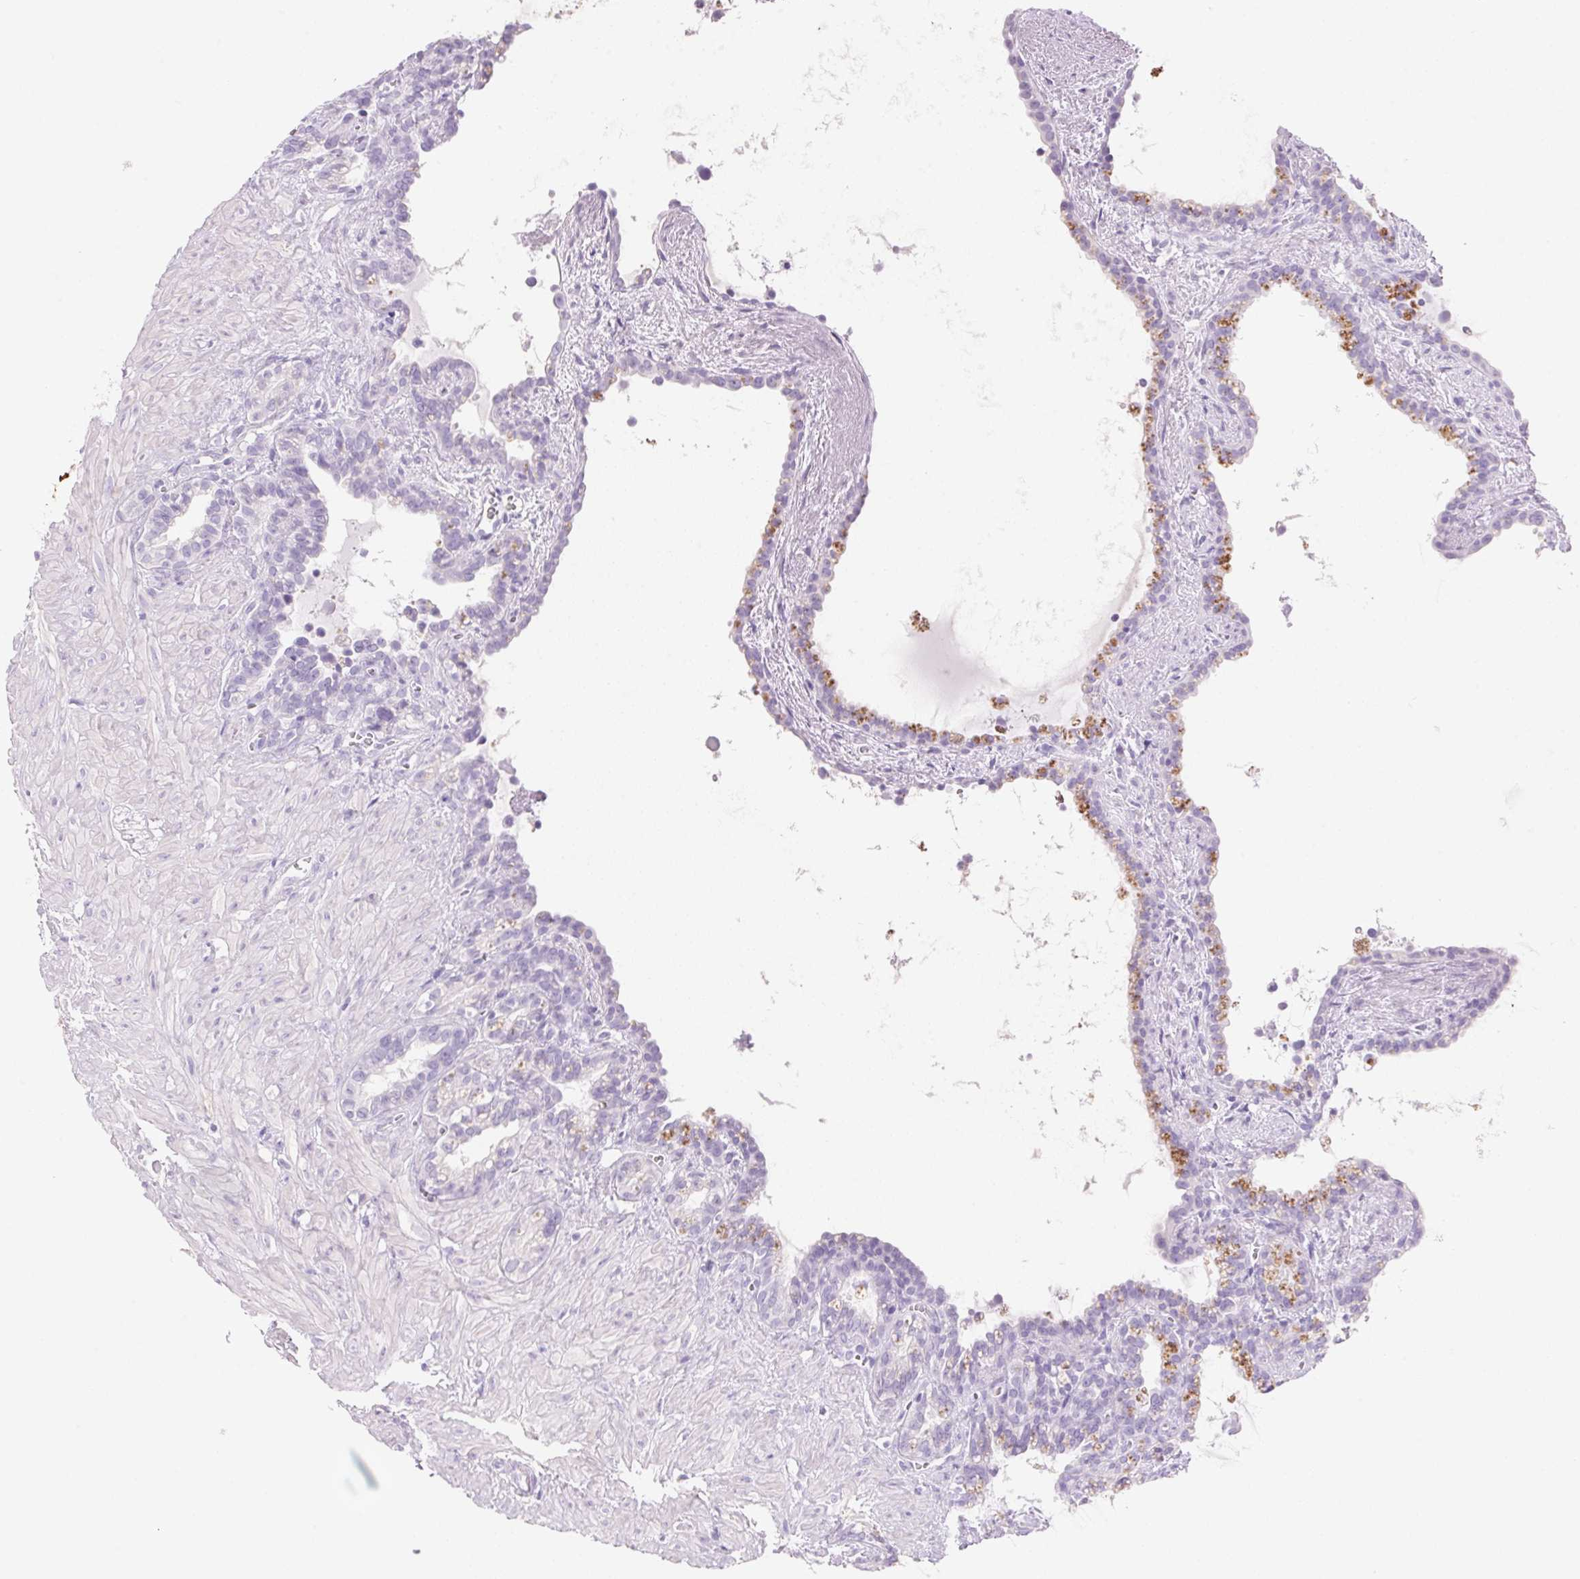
{"staining": {"intensity": "negative", "quantity": "none", "location": "none"}, "tissue": "seminal vesicle", "cell_type": "Glandular cells", "image_type": "normal", "snomed": [{"axis": "morphology", "description": "Normal tissue, NOS"}, {"axis": "topography", "description": "Seminal veicle"}], "caption": "Photomicrograph shows no significant protein positivity in glandular cells of unremarkable seminal vesicle.", "gene": "DHCR24", "patient": {"sex": "male", "age": 76}}